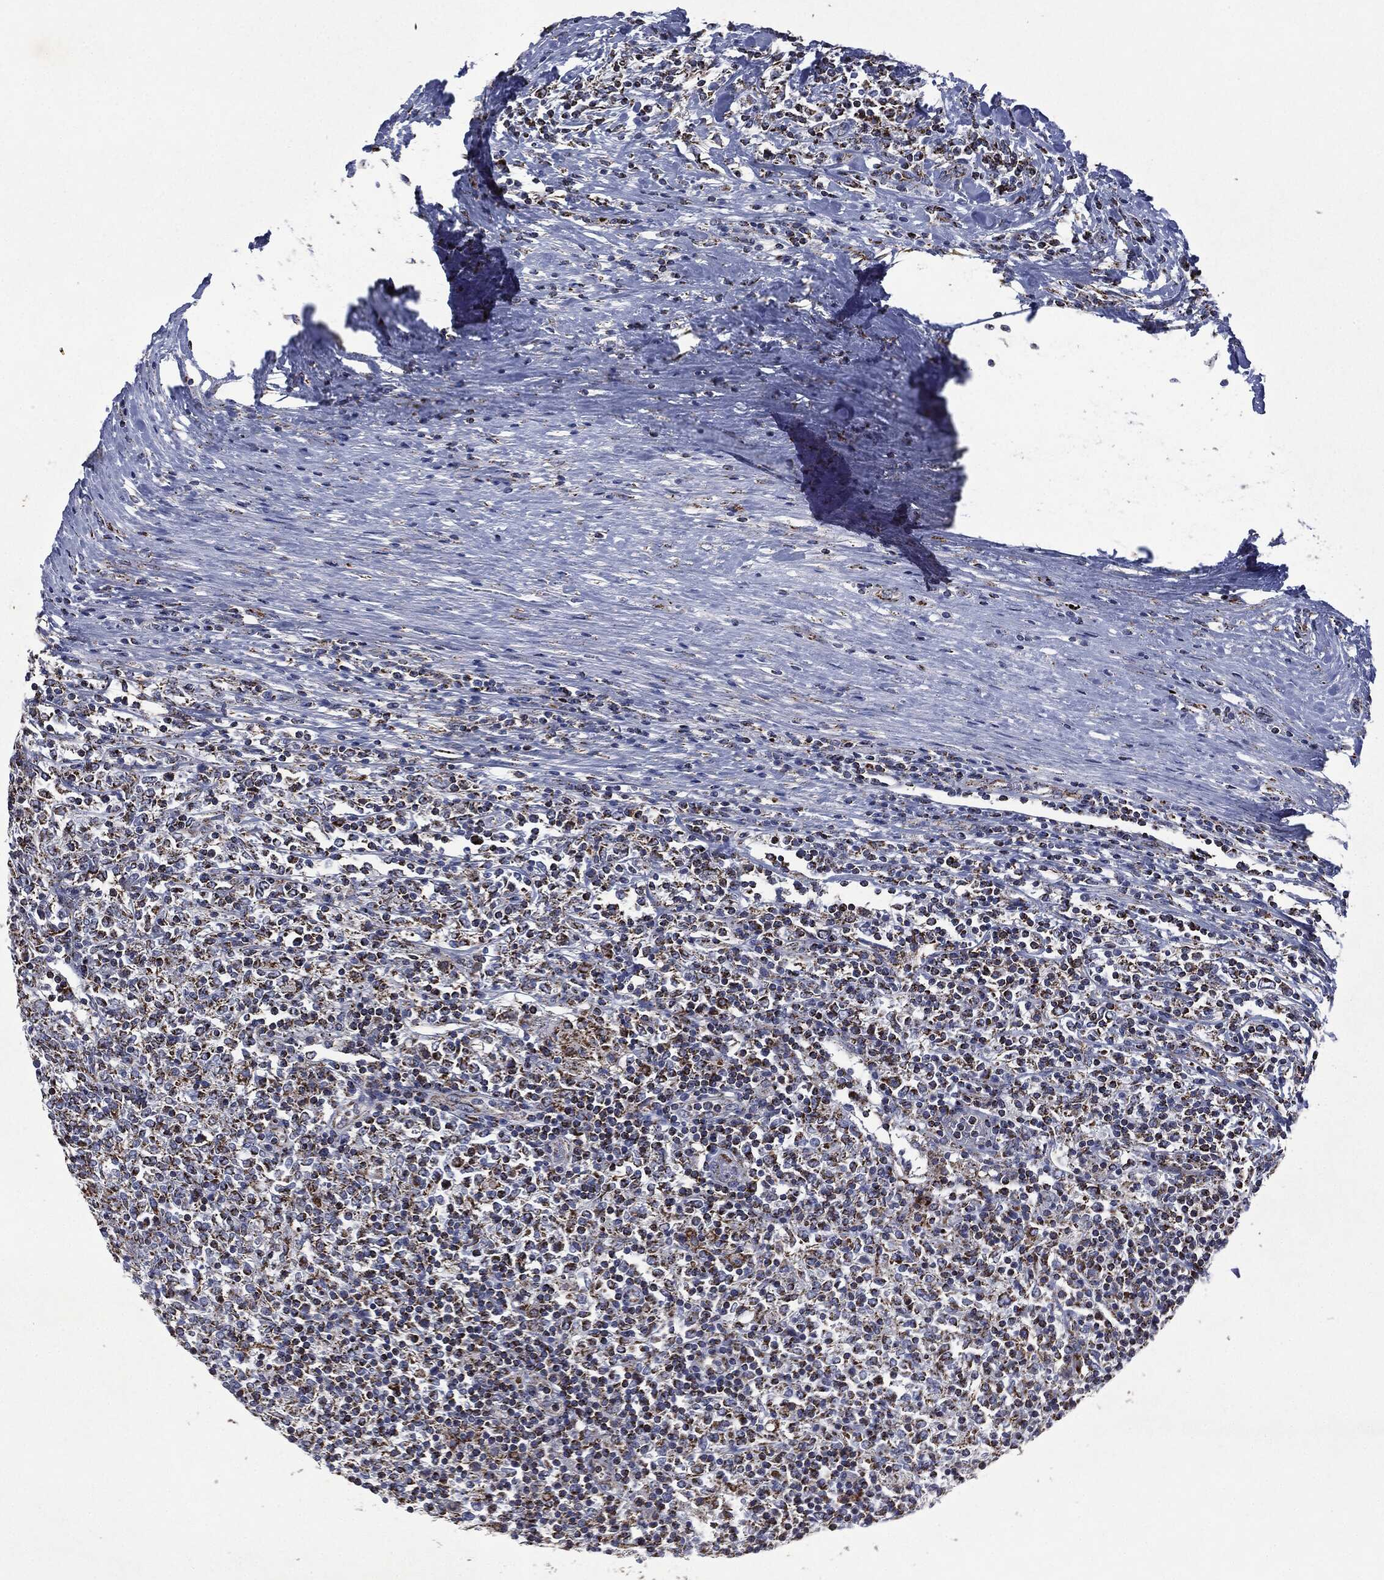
{"staining": {"intensity": "moderate", "quantity": "25%-75%", "location": "cytoplasmic/membranous"}, "tissue": "lymphoma", "cell_type": "Tumor cells", "image_type": "cancer", "snomed": [{"axis": "morphology", "description": "Malignant lymphoma, non-Hodgkin's type, High grade"}, {"axis": "topography", "description": "Lymph node"}], "caption": "There is medium levels of moderate cytoplasmic/membranous expression in tumor cells of lymphoma, as demonstrated by immunohistochemical staining (brown color).", "gene": "RYK", "patient": {"sex": "female", "age": 84}}